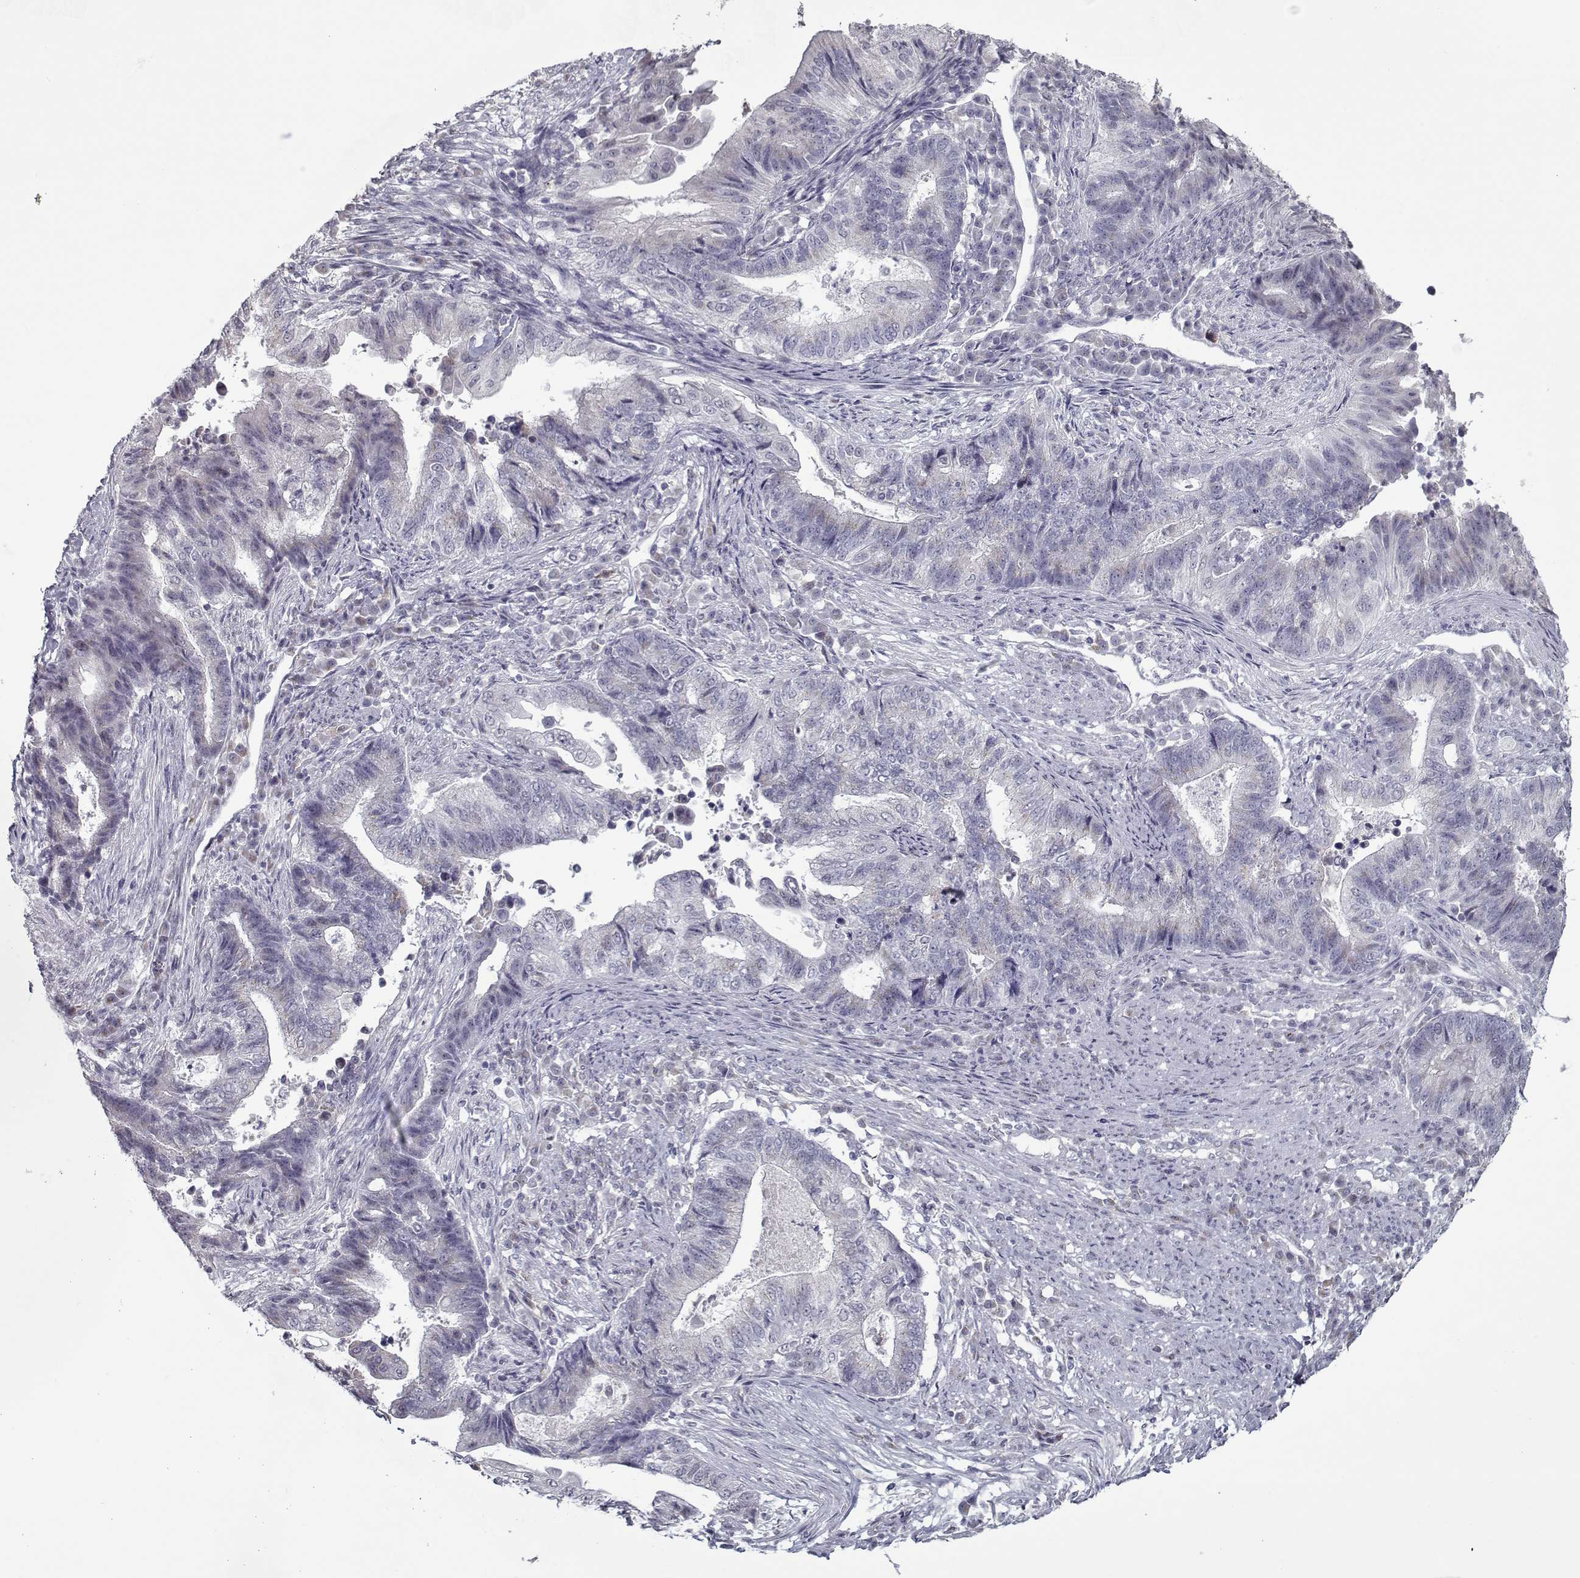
{"staining": {"intensity": "negative", "quantity": "none", "location": "none"}, "tissue": "endometrial cancer", "cell_type": "Tumor cells", "image_type": "cancer", "snomed": [{"axis": "morphology", "description": "Adenocarcinoma, NOS"}, {"axis": "topography", "description": "Uterus"}, {"axis": "topography", "description": "Endometrium"}], "caption": "Immunohistochemistry (IHC) image of neoplastic tissue: human adenocarcinoma (endometrial) stained with DAB reveals no significant protein positivity in tumor cells.", "gene": "SEC16B", "patient": {"sex": "female", "age": 54}}